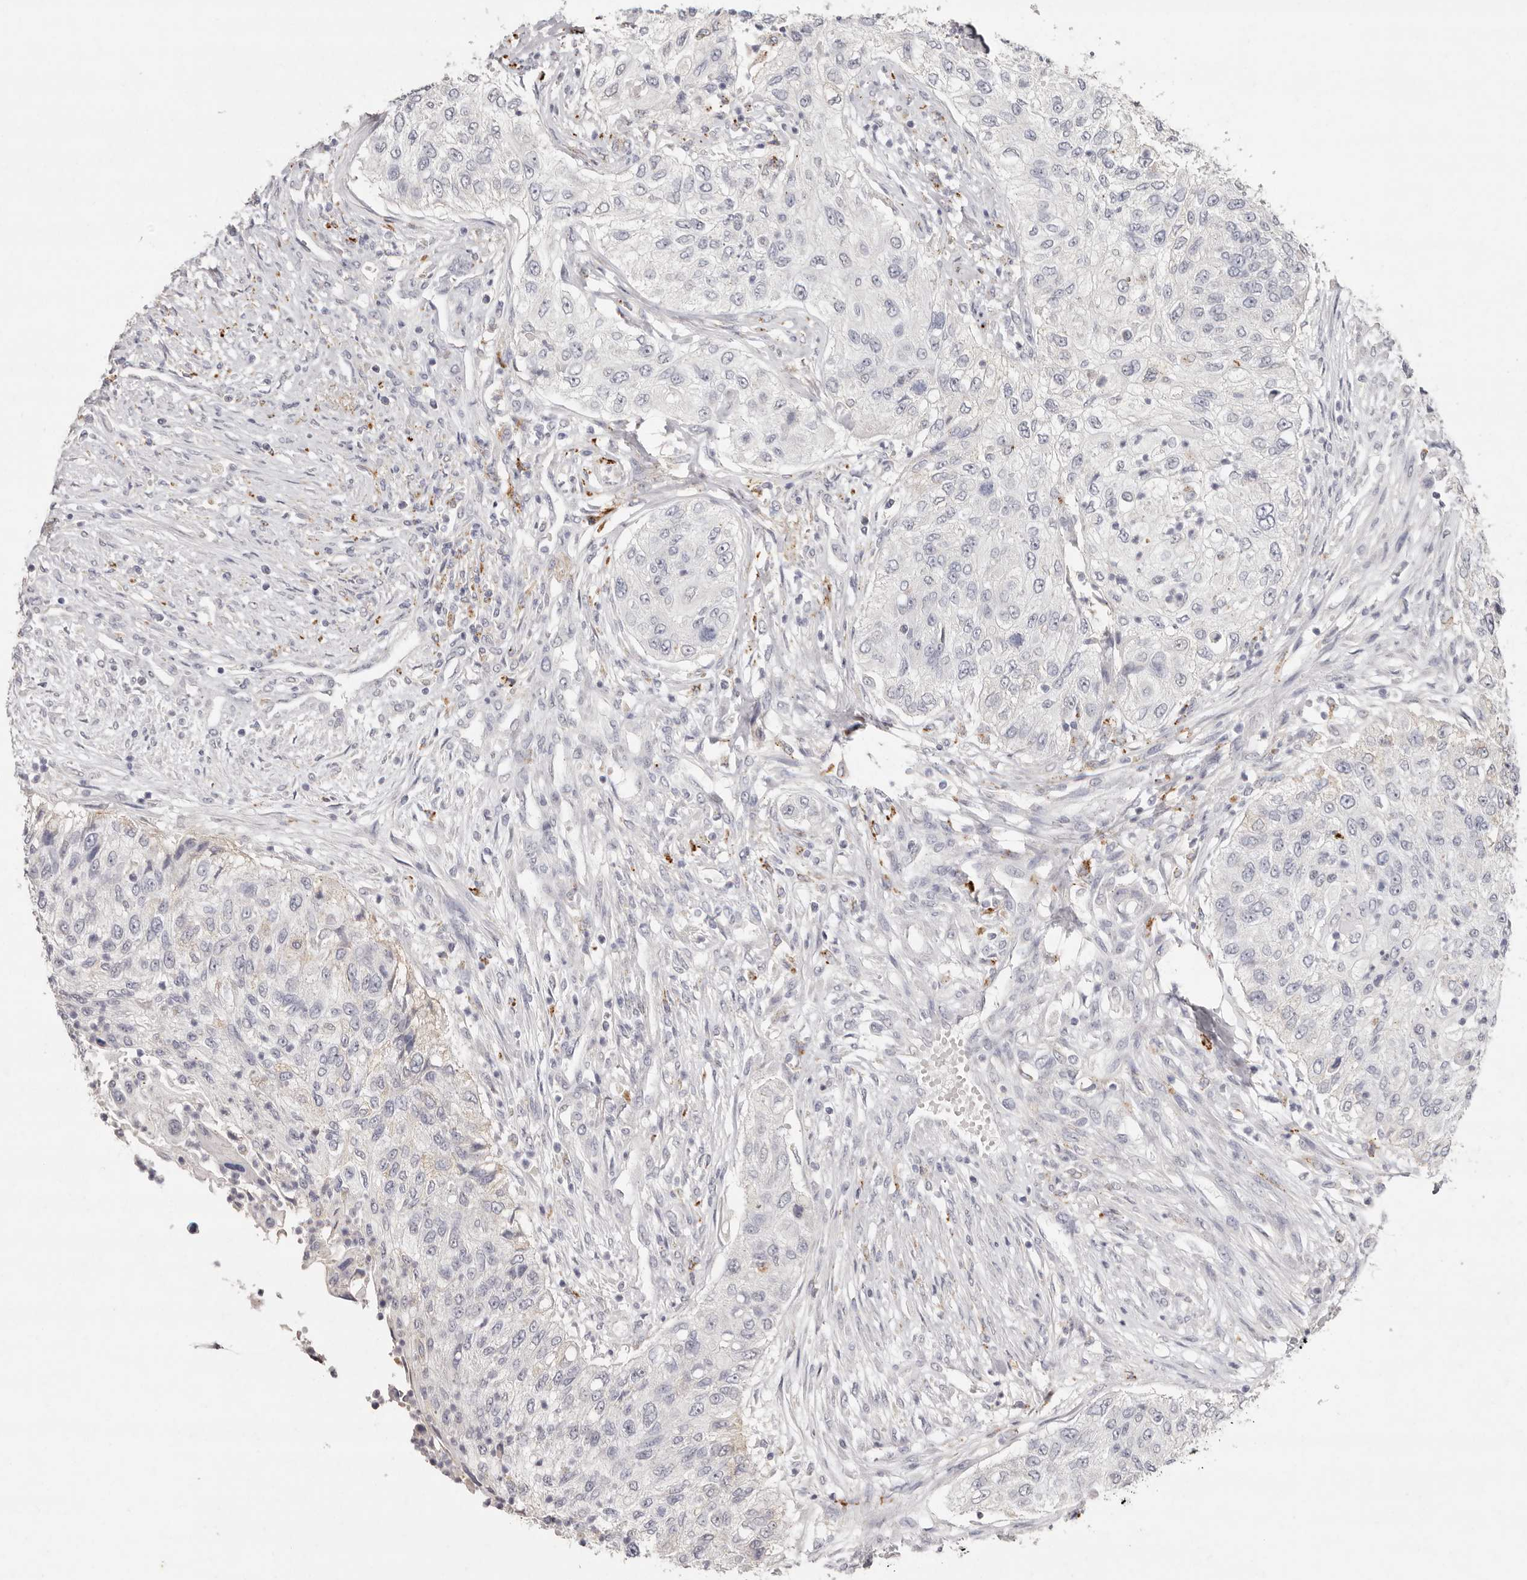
{"staining": {"intensity": "negative", "quantity": "none", "location": "none"}, "tissue": "urothelial cancer", "cell_type": "Tumor cells", "image_type": "cancer", "snomed": [{"axis": "morphology", "description": "Urothelial carcinoma, High grade"}, {"axis": "topography", "description": "Urinary bladder"}], "caption": "Immunohistochemistry (IHC) micrograph of neoplastic tissue: human high-grade urothelial carcinoma stained with DAB (3,3'-diaminobenzidine) demonstrates no significant protein positivity in tumor cells.", "gene": "FAM185A", "patient": {"sex": "female", "age": 60}}